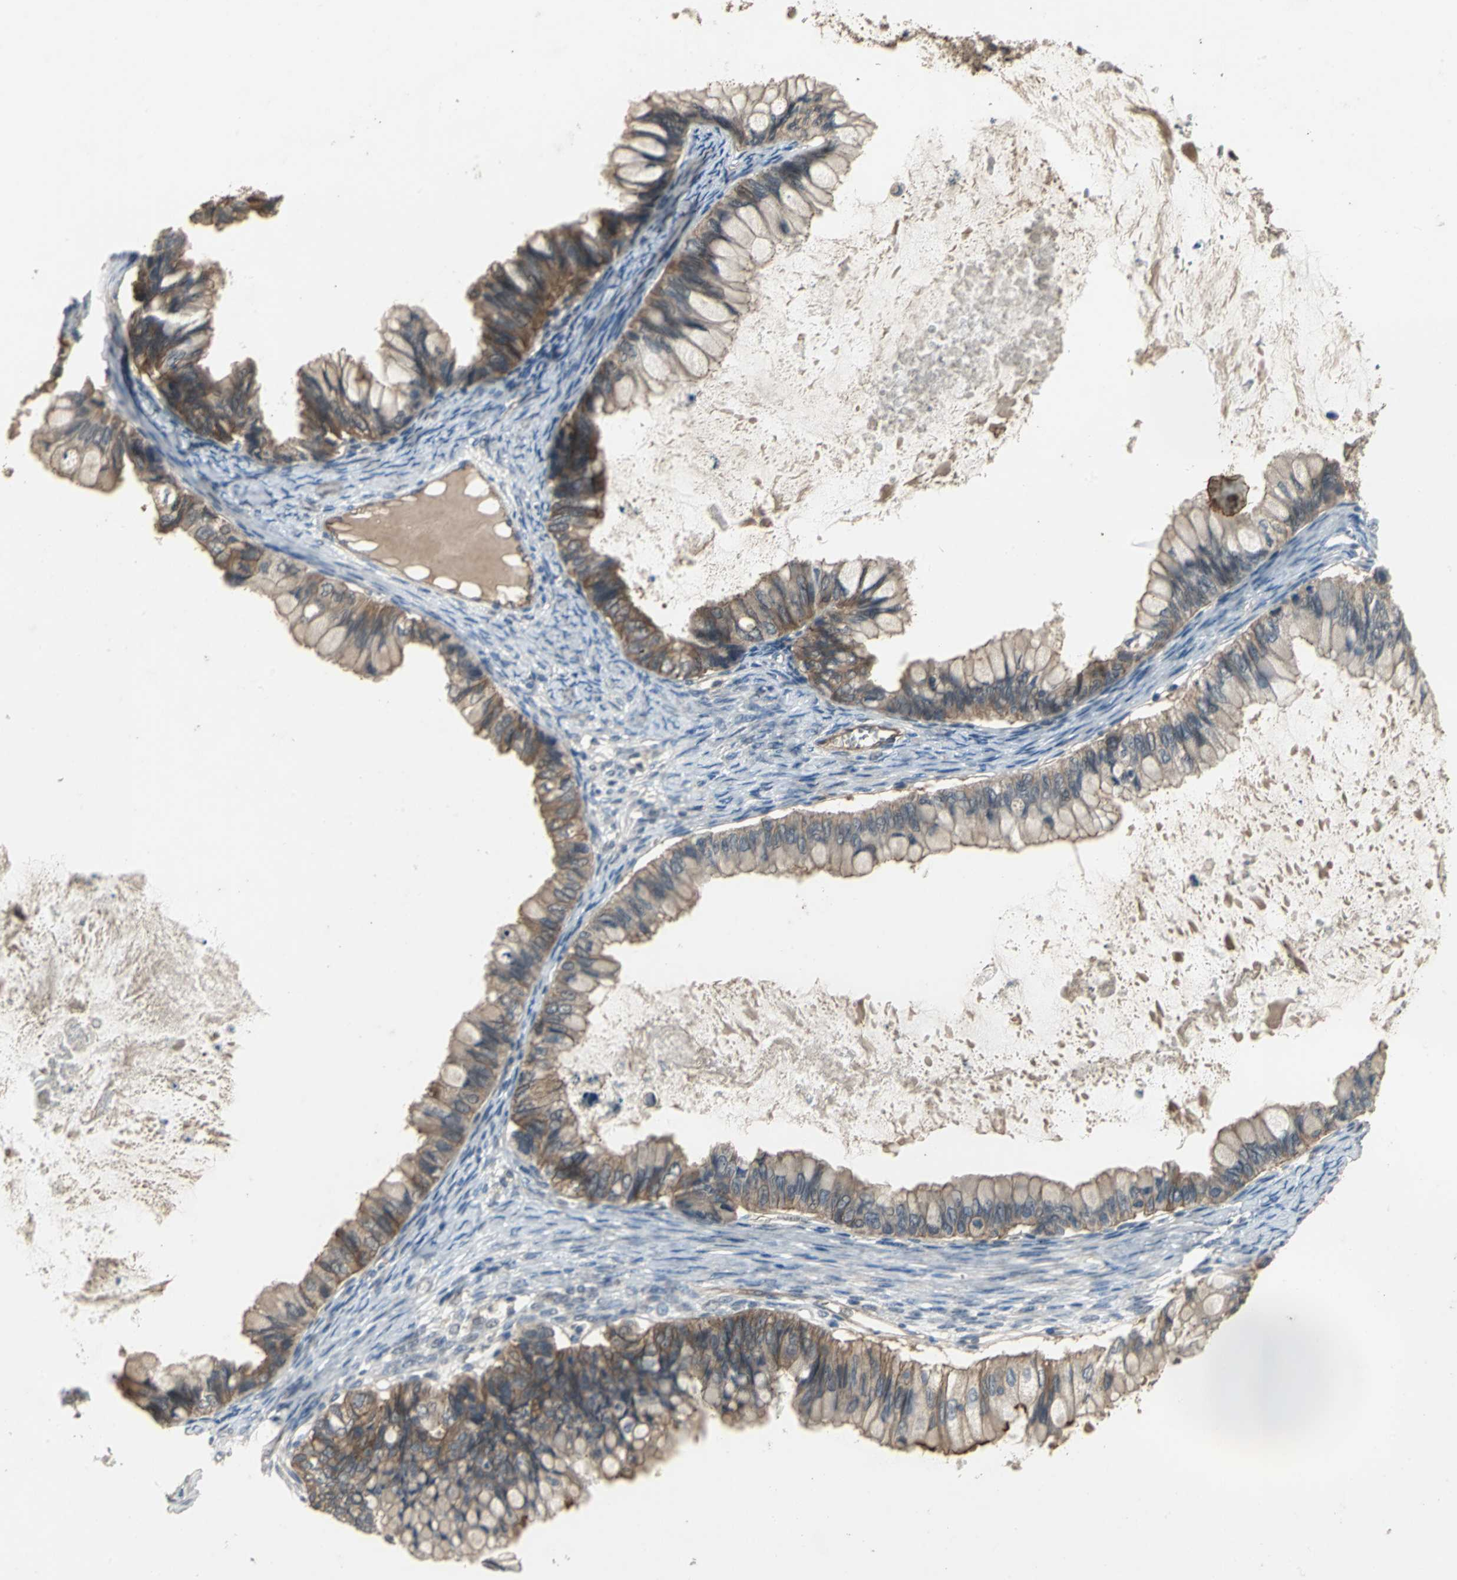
{"staining": {"intensity": "moderate", "quantity": ">75%", "location": "cytoplasmic/membranous"}, "tissue": "ovarian cancer", "cell_type": "Tumor cells", "image_type": "cancer", "snomed": [{"axis": "morphology", "description": "Cystadenocarcinoma, mucinous, NOS"}, {"axis": "topography", "description": "Ovary"}], "caption": "Protein expression analysis of human ovarian cancer (mucinous cystadenocarcinoma) reveals moderate cytoplasmic/membranous expression in approximately >75% of tumor cells. (Brightfield microscopy of DAB IHC at high magnification).", "gene": "MET", "patient": {"sex": "female", "age": 80}}